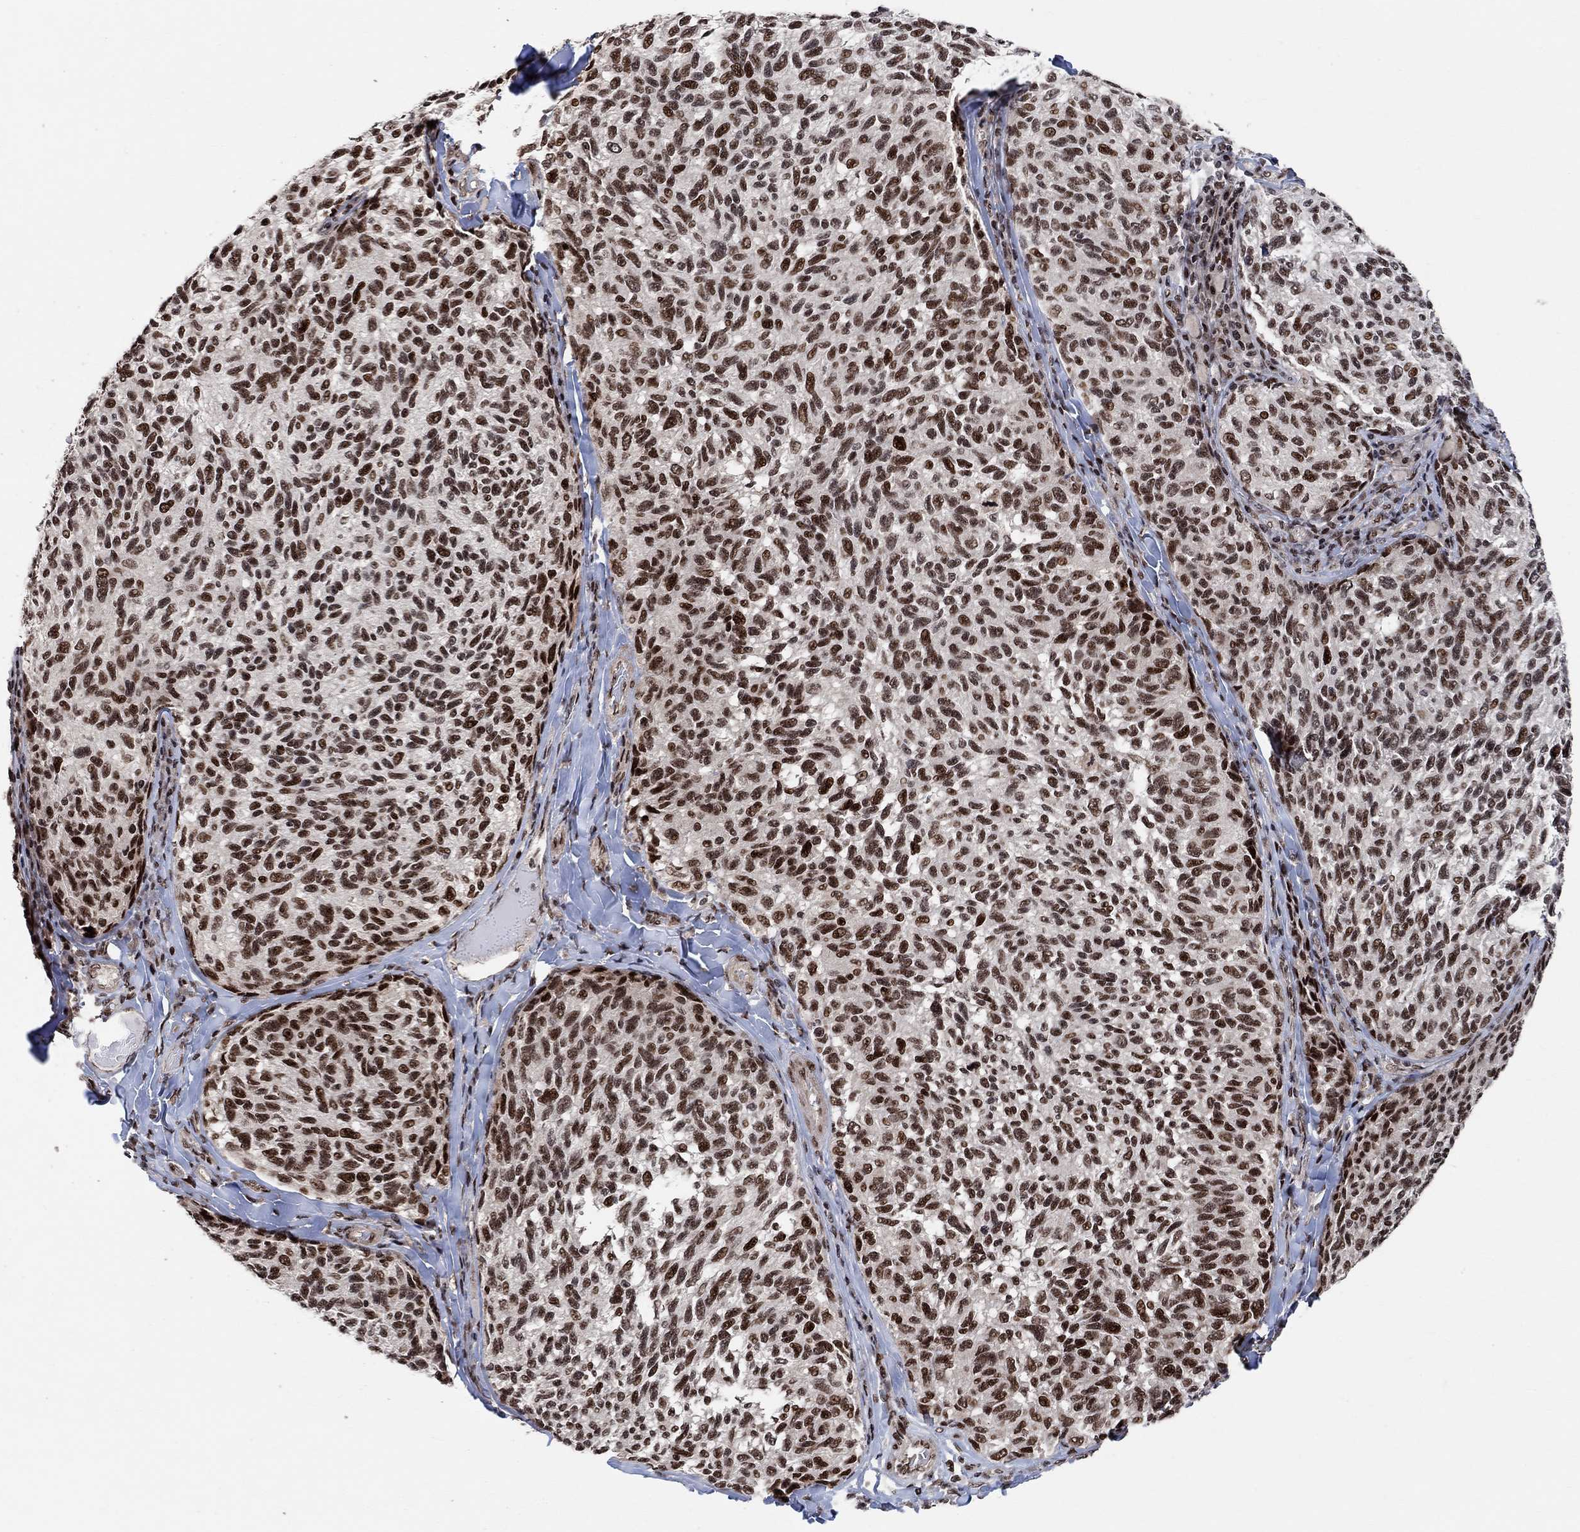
{"staining": {"intensity": "strong", "quantity": ">75%", "location": "nuclear"}, "tissue": "melanoma", "cell_type": "Tumor cells", "image_type": "cancer", "snomed": [{"axis": "morphology", "description": "Malignant melanoma, NOS"}, {"axis": "topography", "description": "Skin"}], "caption": "Immunohistochemistry of malignant melanoma reveals high levels of strong nuclear expression in about >75% of tumor cells.", "gene": "E4F1", "patient": {"sex": "female", "age": 73}}